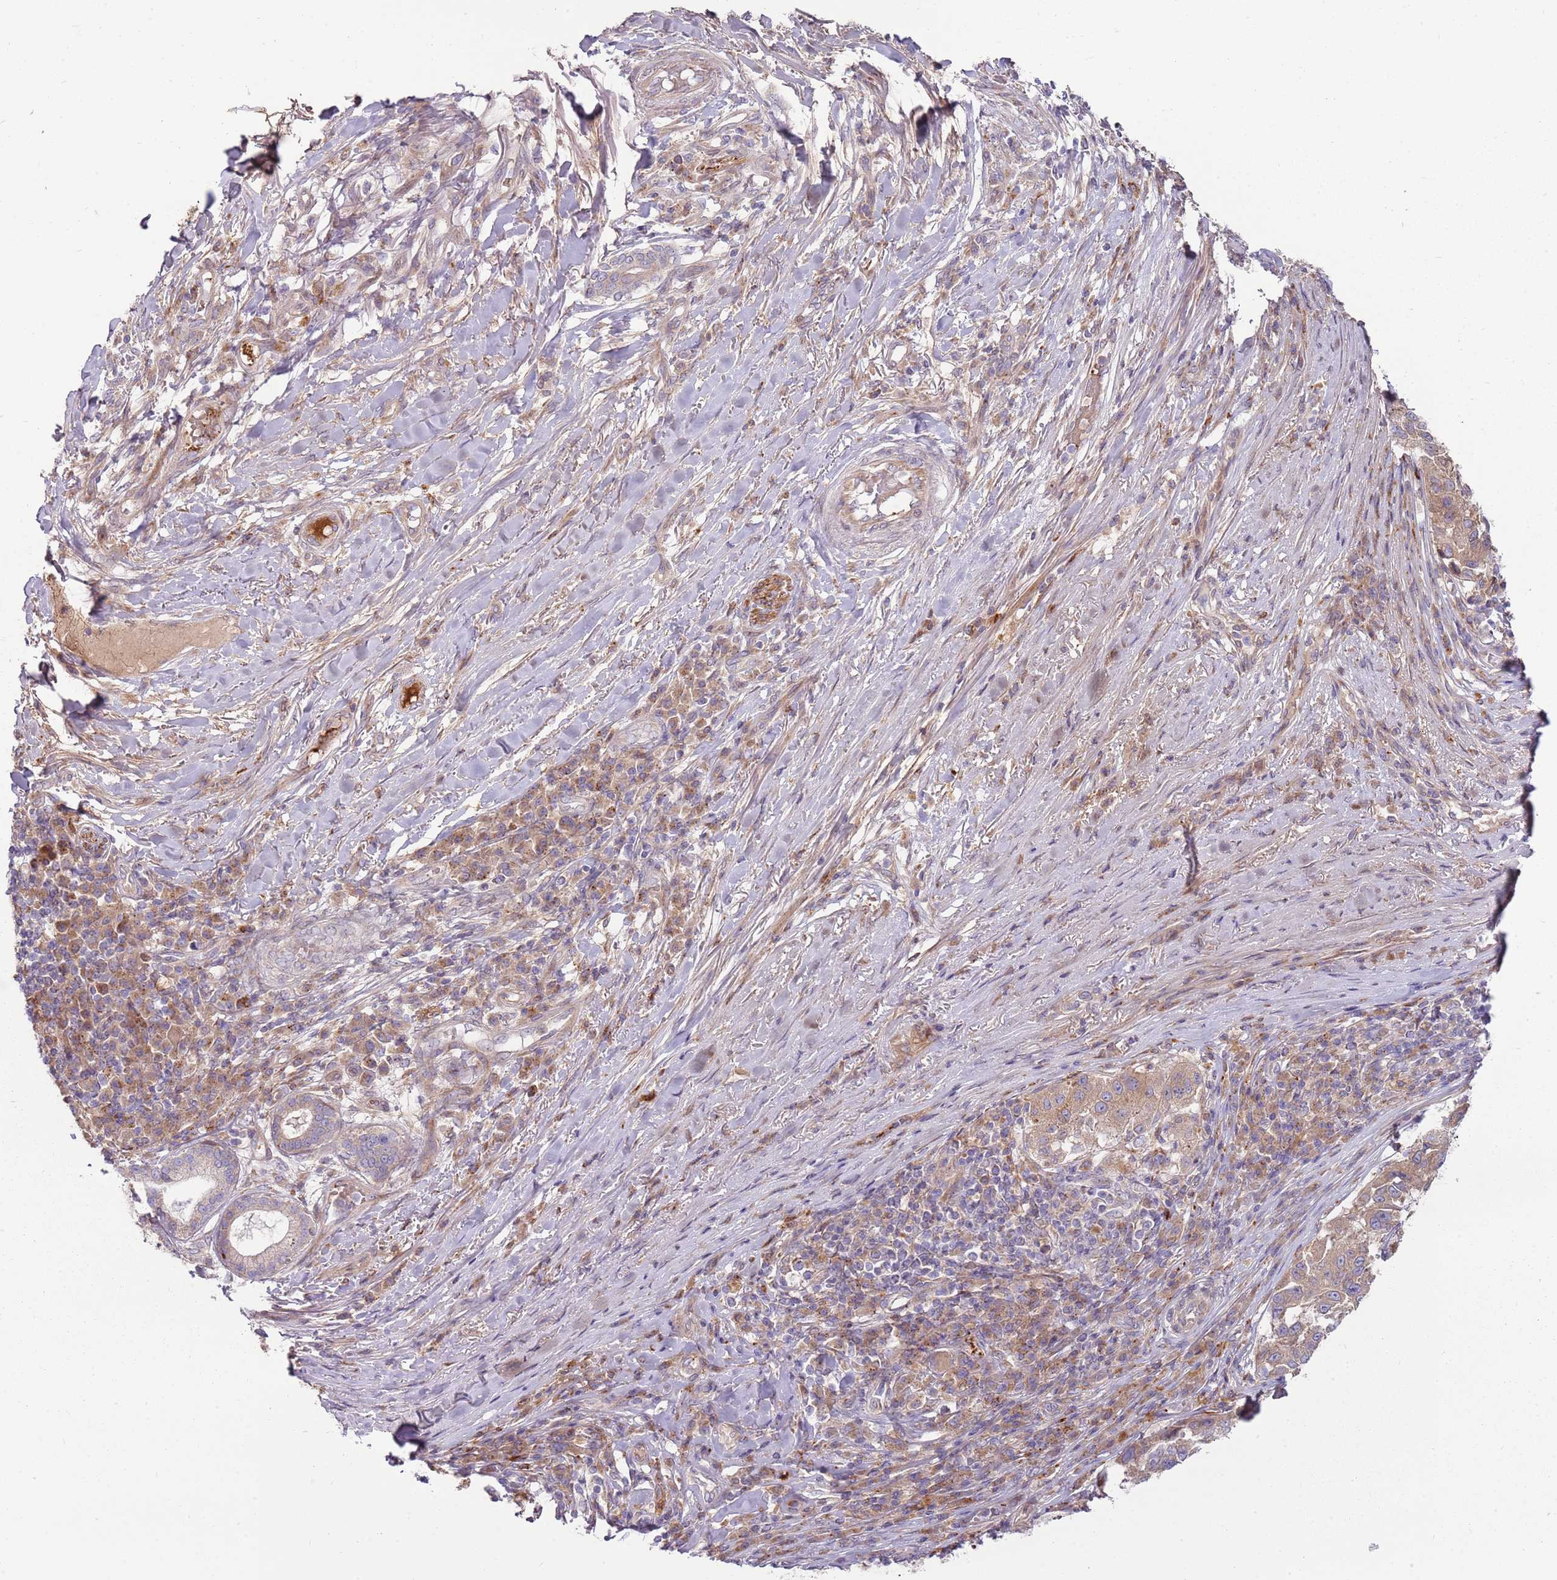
{"staining": {"intensity": "moderate", "quantity": ">75%", "location": "cytoplasmic/membranous"}, "tissue": "melanoma", "cell_type": "Tumor cells", "image_type": "cancer", "snomed": [{"axis": "morphology", "description": "Malignant melanoma, NOS"}, {"axis": "topography", "description": "Skin"}], "caption": "Immunohistochemical staining of melanoma demonstrates medium levels of moderate cytoplasmic/membranous protein staining in approximately >75% of tumor cells. (DAB = brown stain, brightfield microscopy at high magnification).", "gene": "EMC1", "patient": {"sex": "female", "age": 66}}